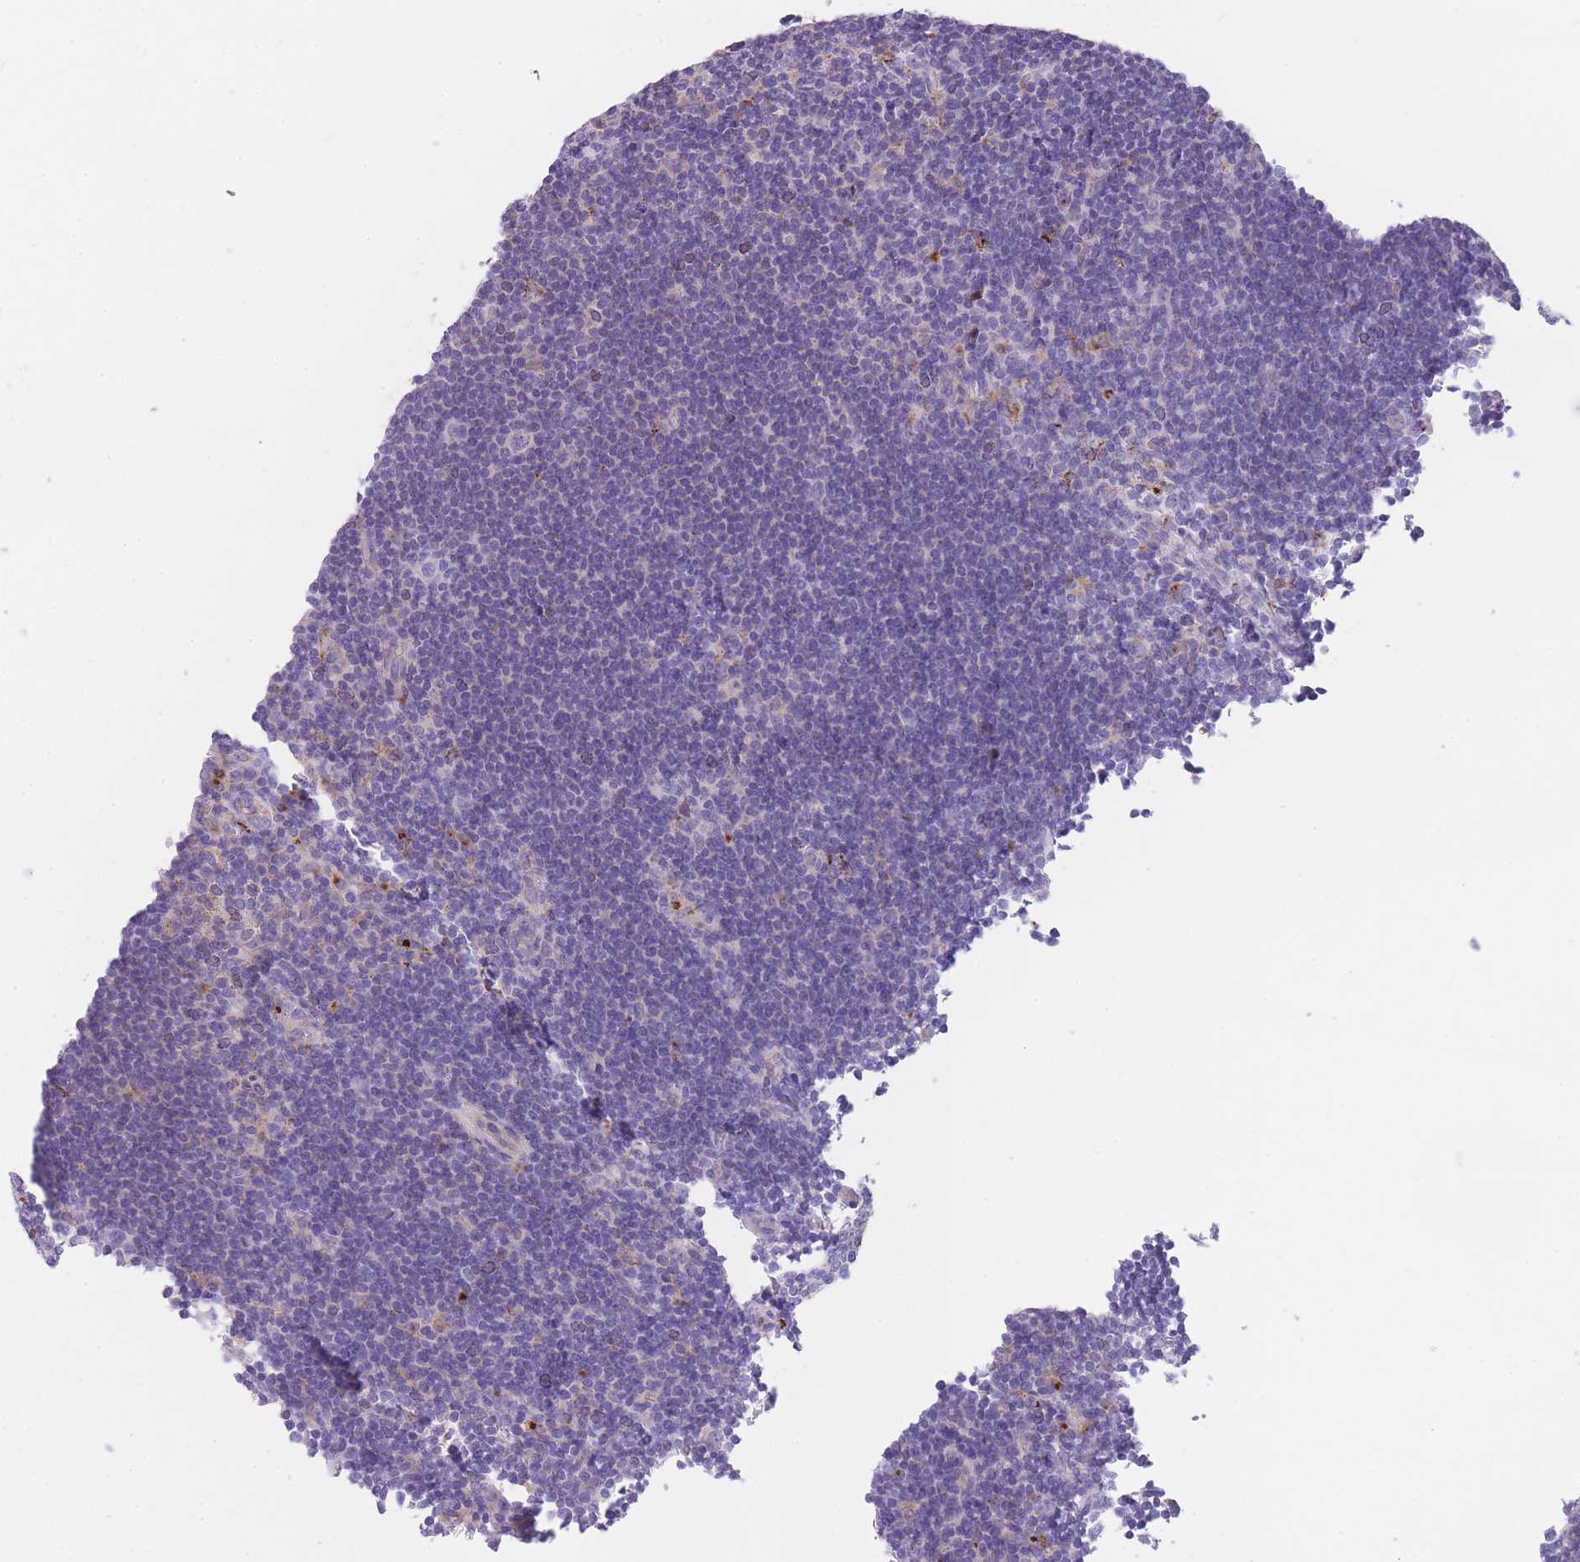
{"staining": {"intensity": "negative", "quantity": "none", "location": "none"}, "tissue": "lymphoma", "cell_type": "Tumor cells", "image_type": "cancer", "snomed": [{"axis": "morphology", "description": "Hodgkin's disease, NOS"}, {"axis": "topography", "description": "Lymph node"}], "caption": "This is an immunohistochemistry photomicrograph of human lymphoma. There is no expression in tumor cells.", "gene": "GNAT1", "patient": {"sex": "female", "age": 57}}